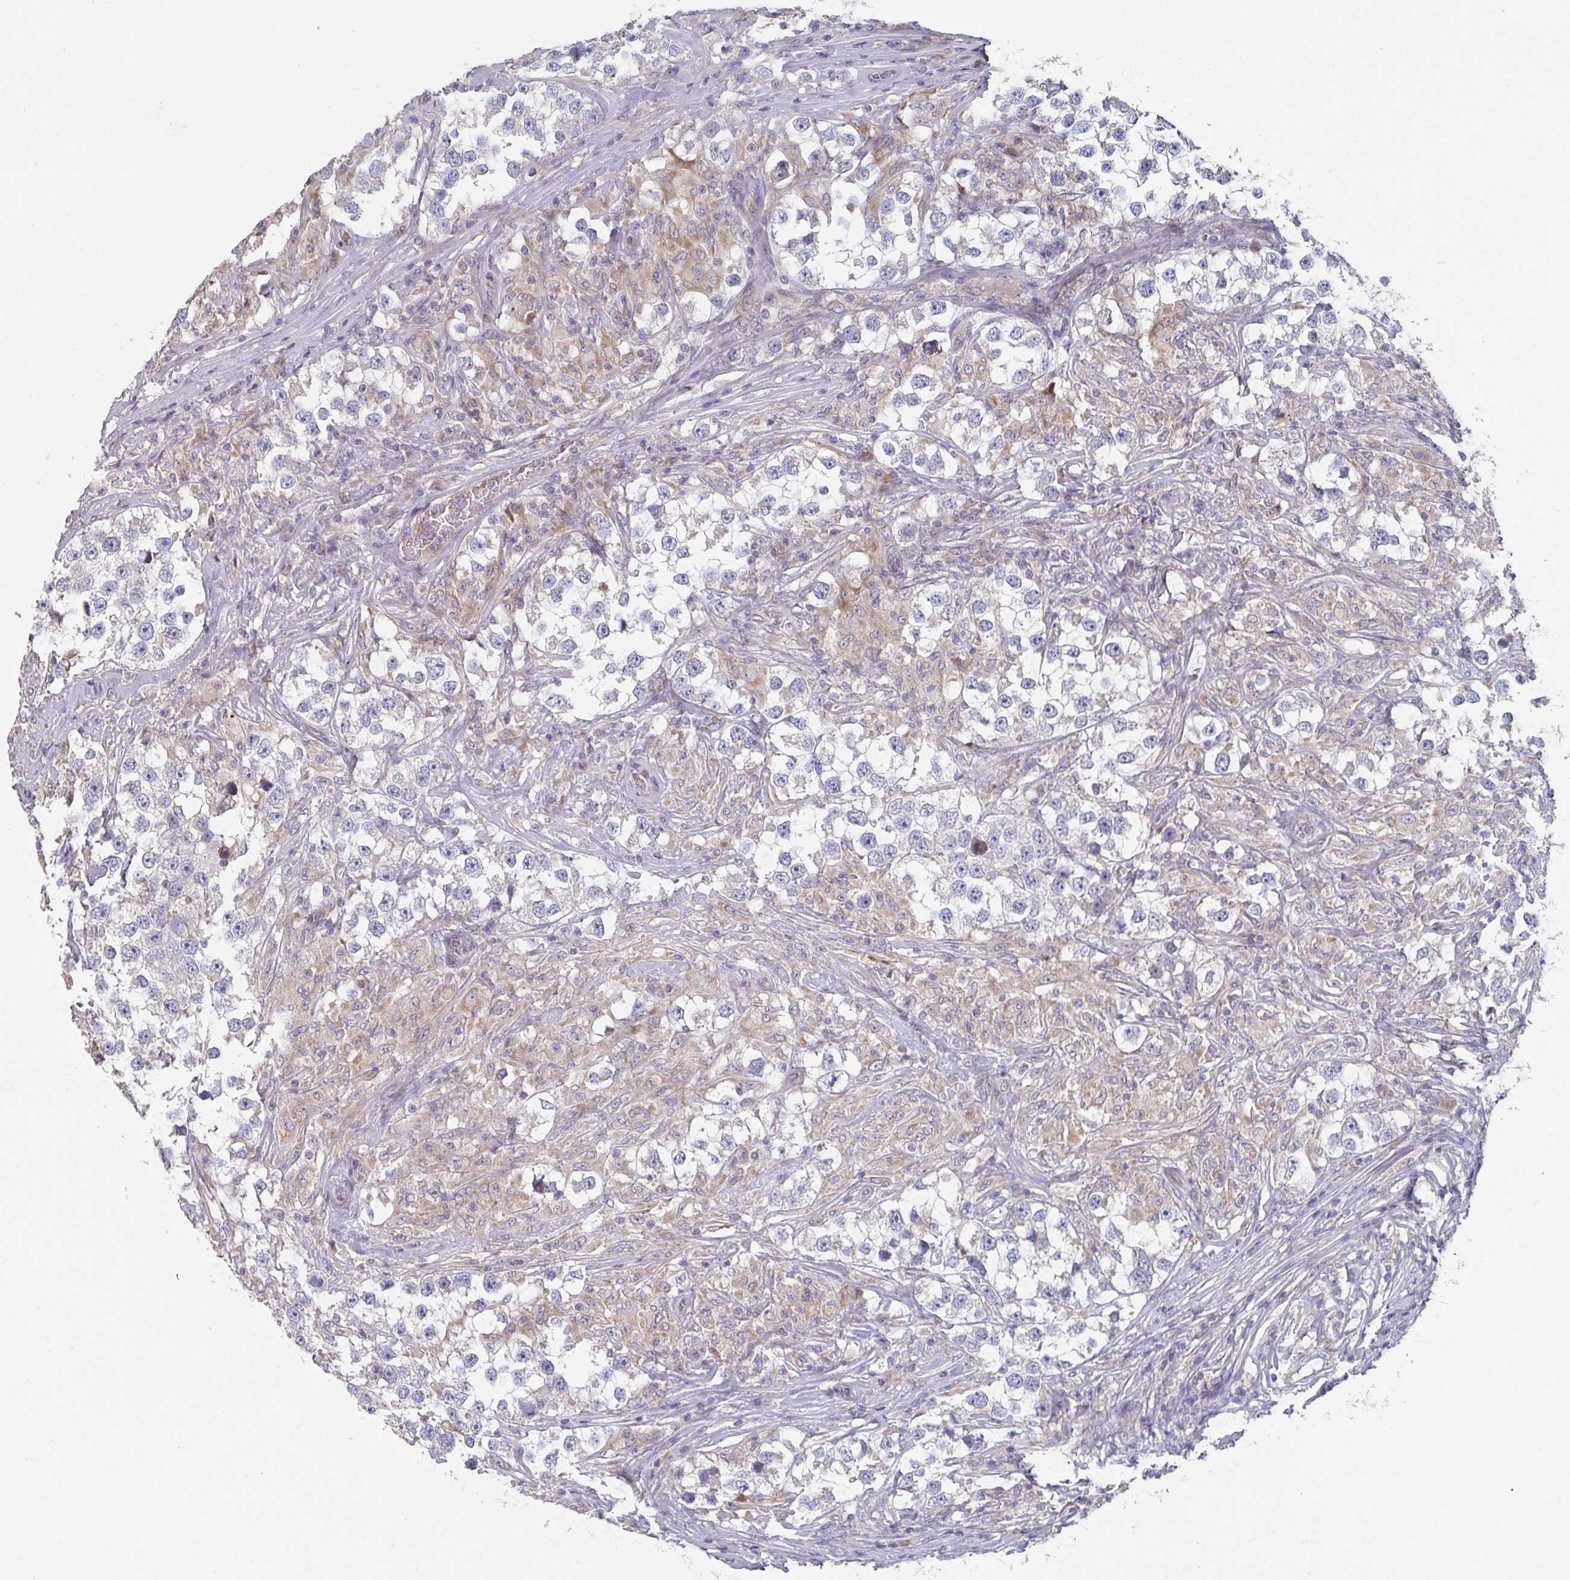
{"staining": {"intensity": "negative", "quantity": "none", "location": "none"}, "tissue": "testis cancer", "cell_type": "Tumor cells", "image_type": "cancer", "snomed": [{"axis": "morphology", "description": "Seminoma, NOS"}, {"axis": "topography", "description": "Testis"}], "caption": "The micrograph exhibits no significant staining in tumor cells of testis cancer.", "gene": "ELOVL1", "patient": {"sex": "male", "age": 46}}